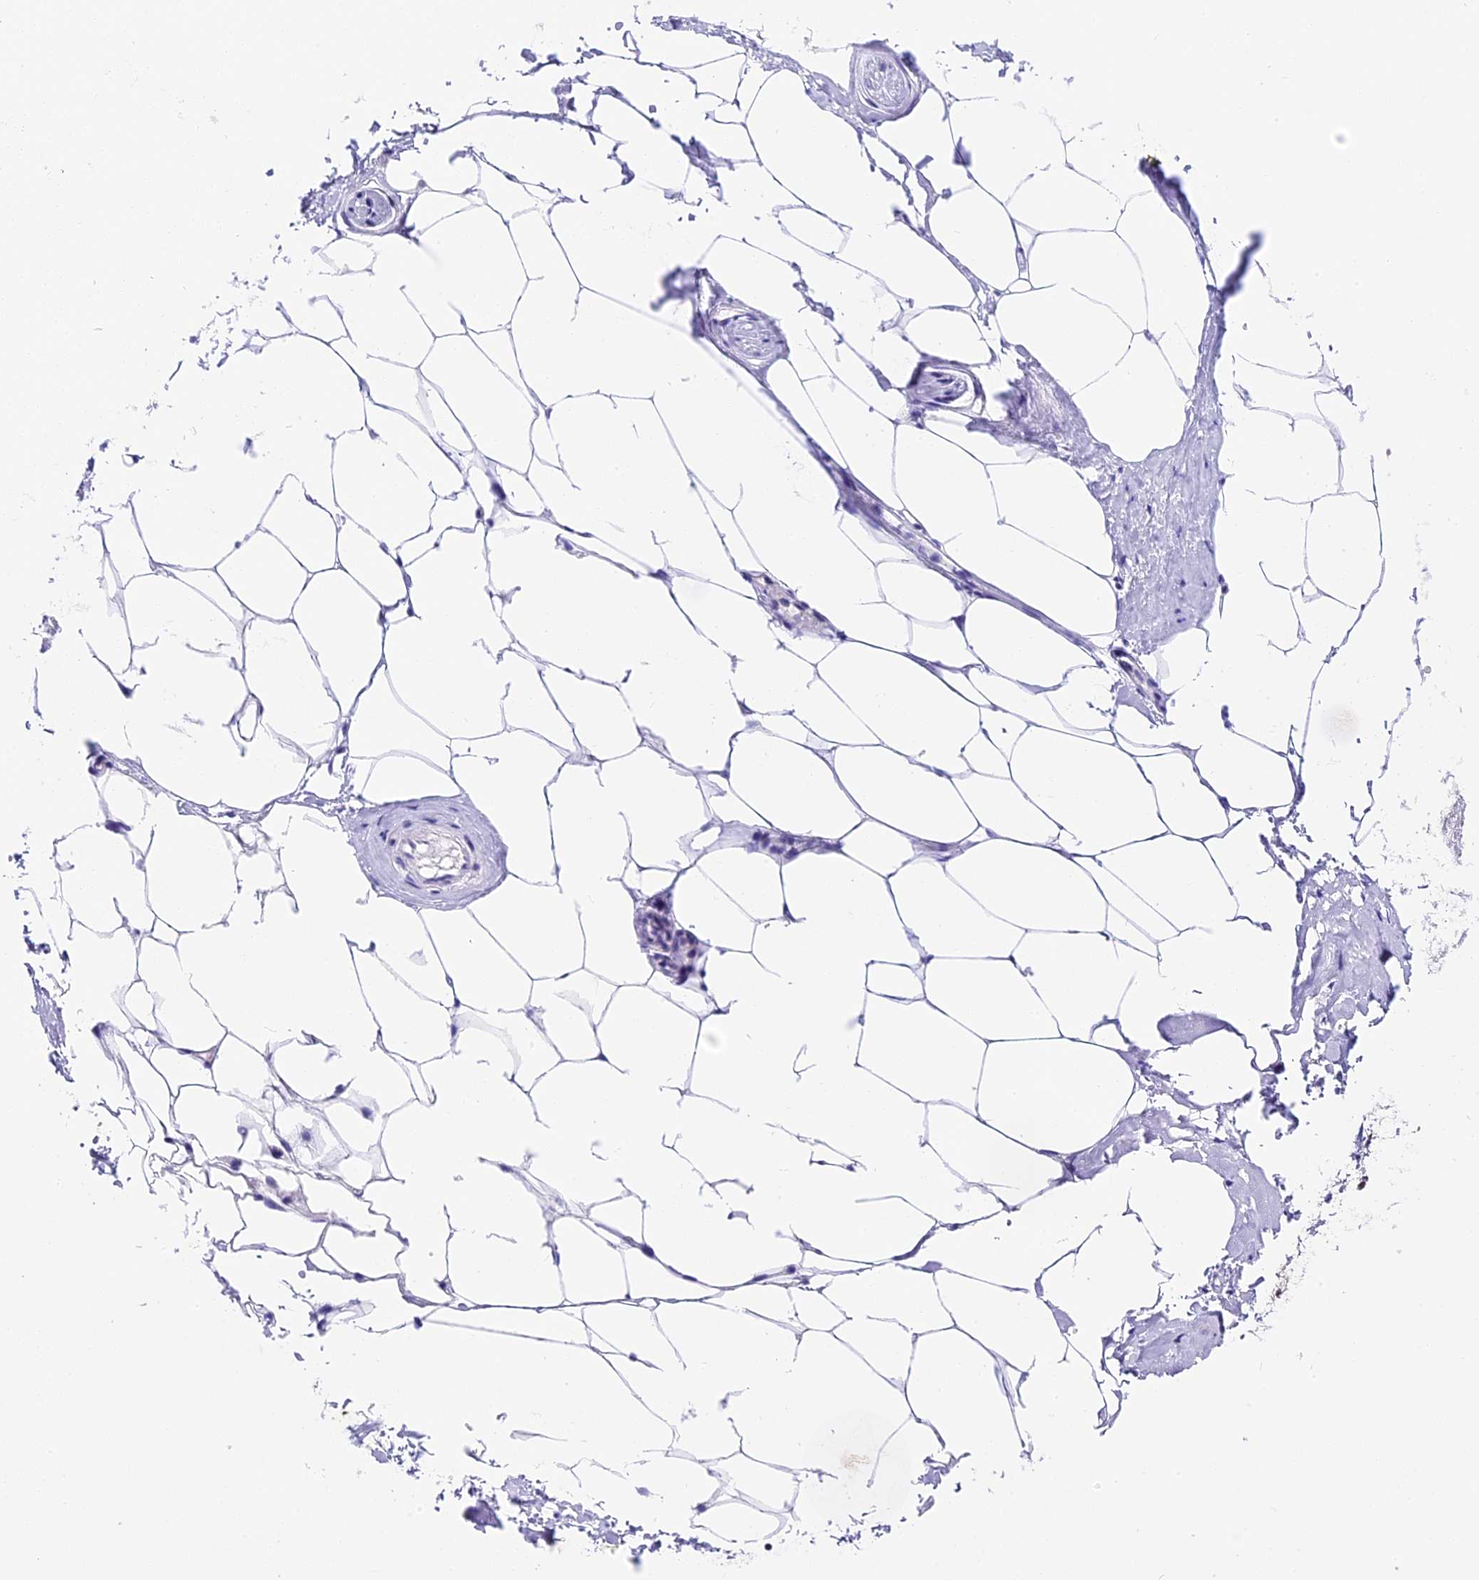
{"staining": {"intensity": "moderate", "quantity": "25%-75%", "location": "nuclear"}, "tissue": "adipose tissue", "cell_type": "Adipocytes", "image_type": "normal", "snomed": [{"axis": "morphology", "description": "Normal tissue, NOS"}, {"axis": "morphology", "description": "Adenocarcinoma, Low grade"}, {"axis": "topography", "description": "Prostate"}, {"axis": "topography", "description": "Peripheral nerve tissue"}], "caption": "Immunohistochemical staining of benign adipose tissue displays 25%-75% levels of moderate nuclear protein expression in approximately 25%-75% of adipocytes.", "gene": "SBNO1", "patient": {"sex": "male", "age": 63}}